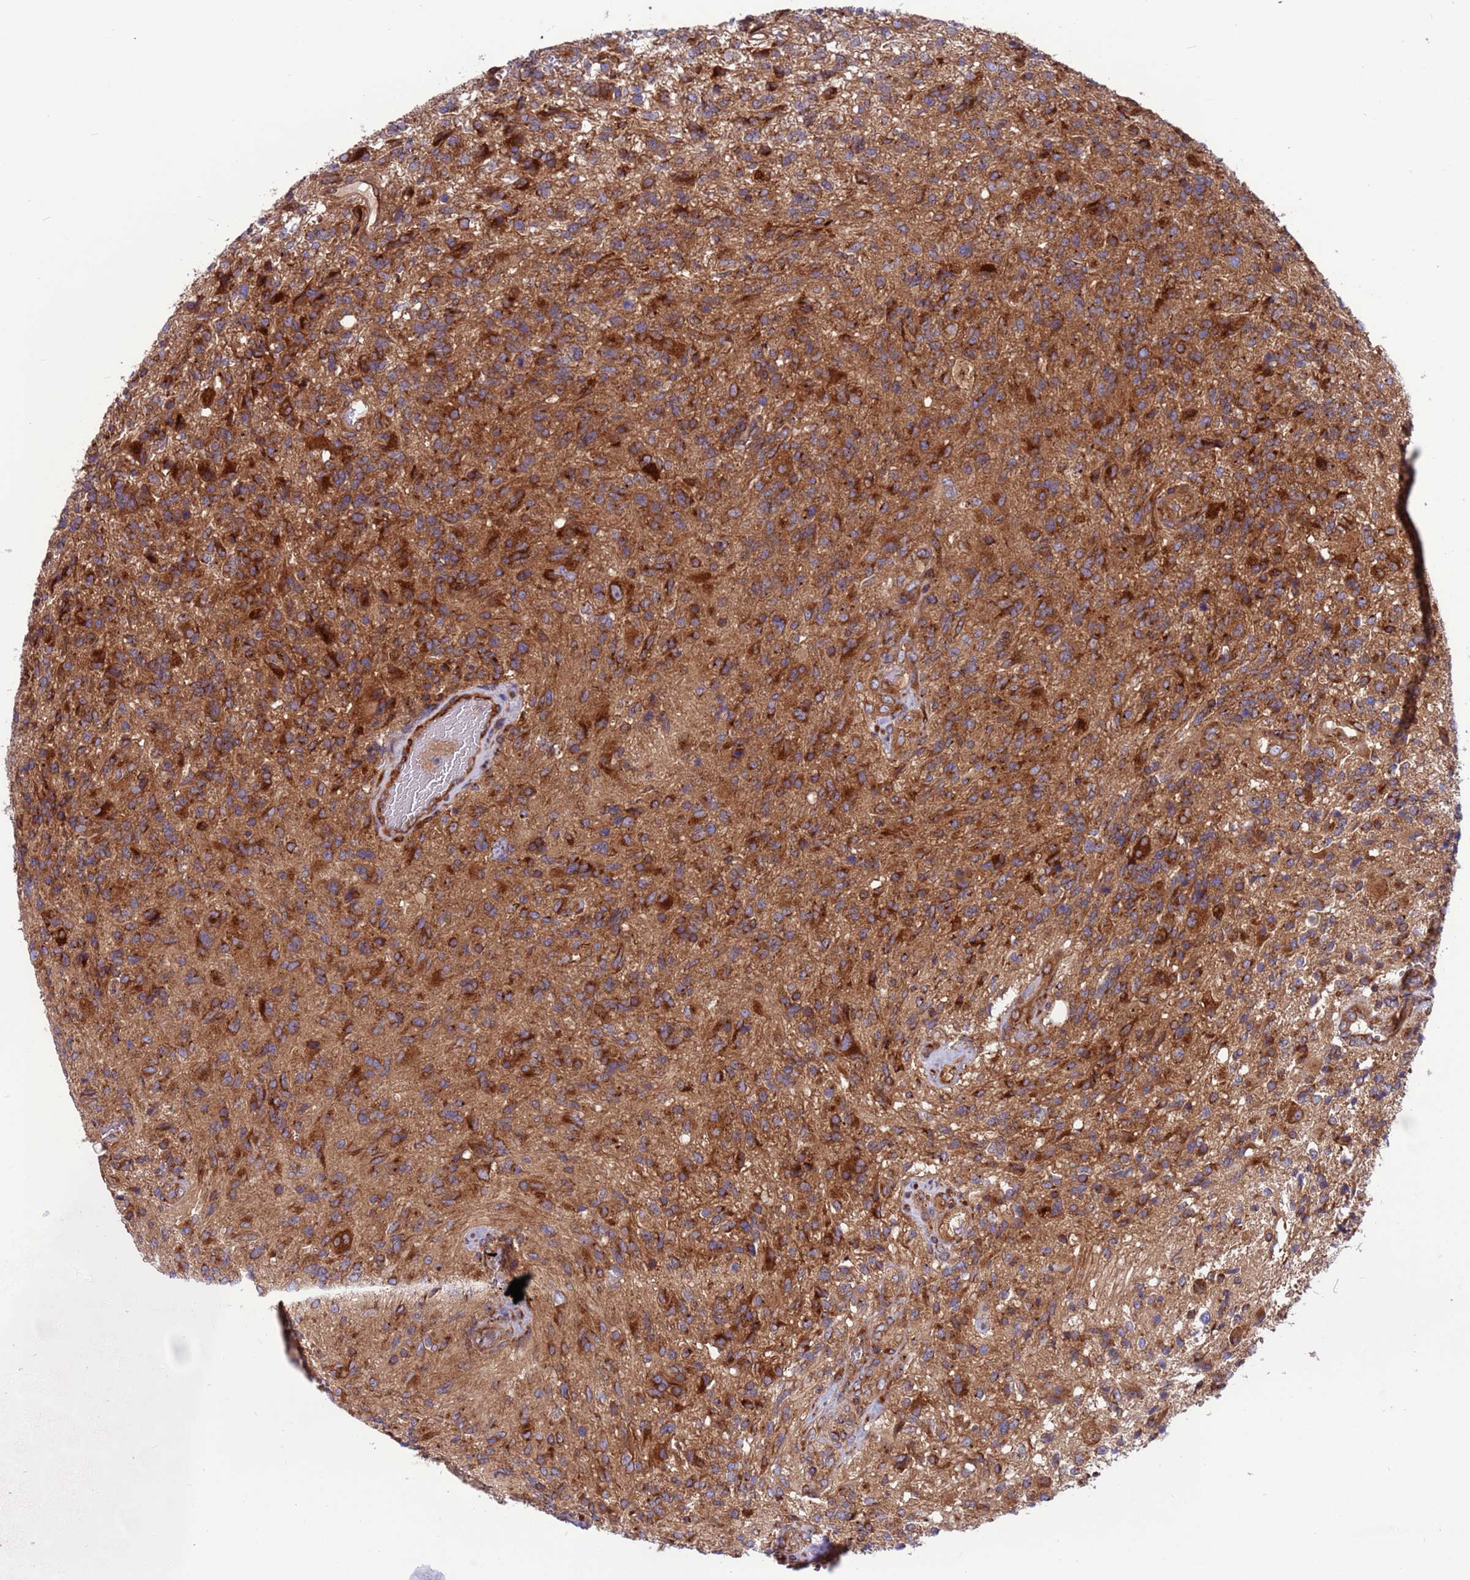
{"staining": {"intensity": "moderate", "quantity": ">75%", "location": "cytoplasmic/membranous"}, "tissue": "glioma", "cell_type": "Tumor cells", "image_type": "cancer", "snomed": [{"axis": "morphology", "description": "Glioma, malignant, High grade"}, {"axis": "topography", "description": "Brain"}], "caption": "Glioma stained for a protein exhibits moderate cytoplasmic/membranous positivity in tumor cells.", "gene": "ZC3HAV1", "patient": {"sex": "male", "age": 56}}